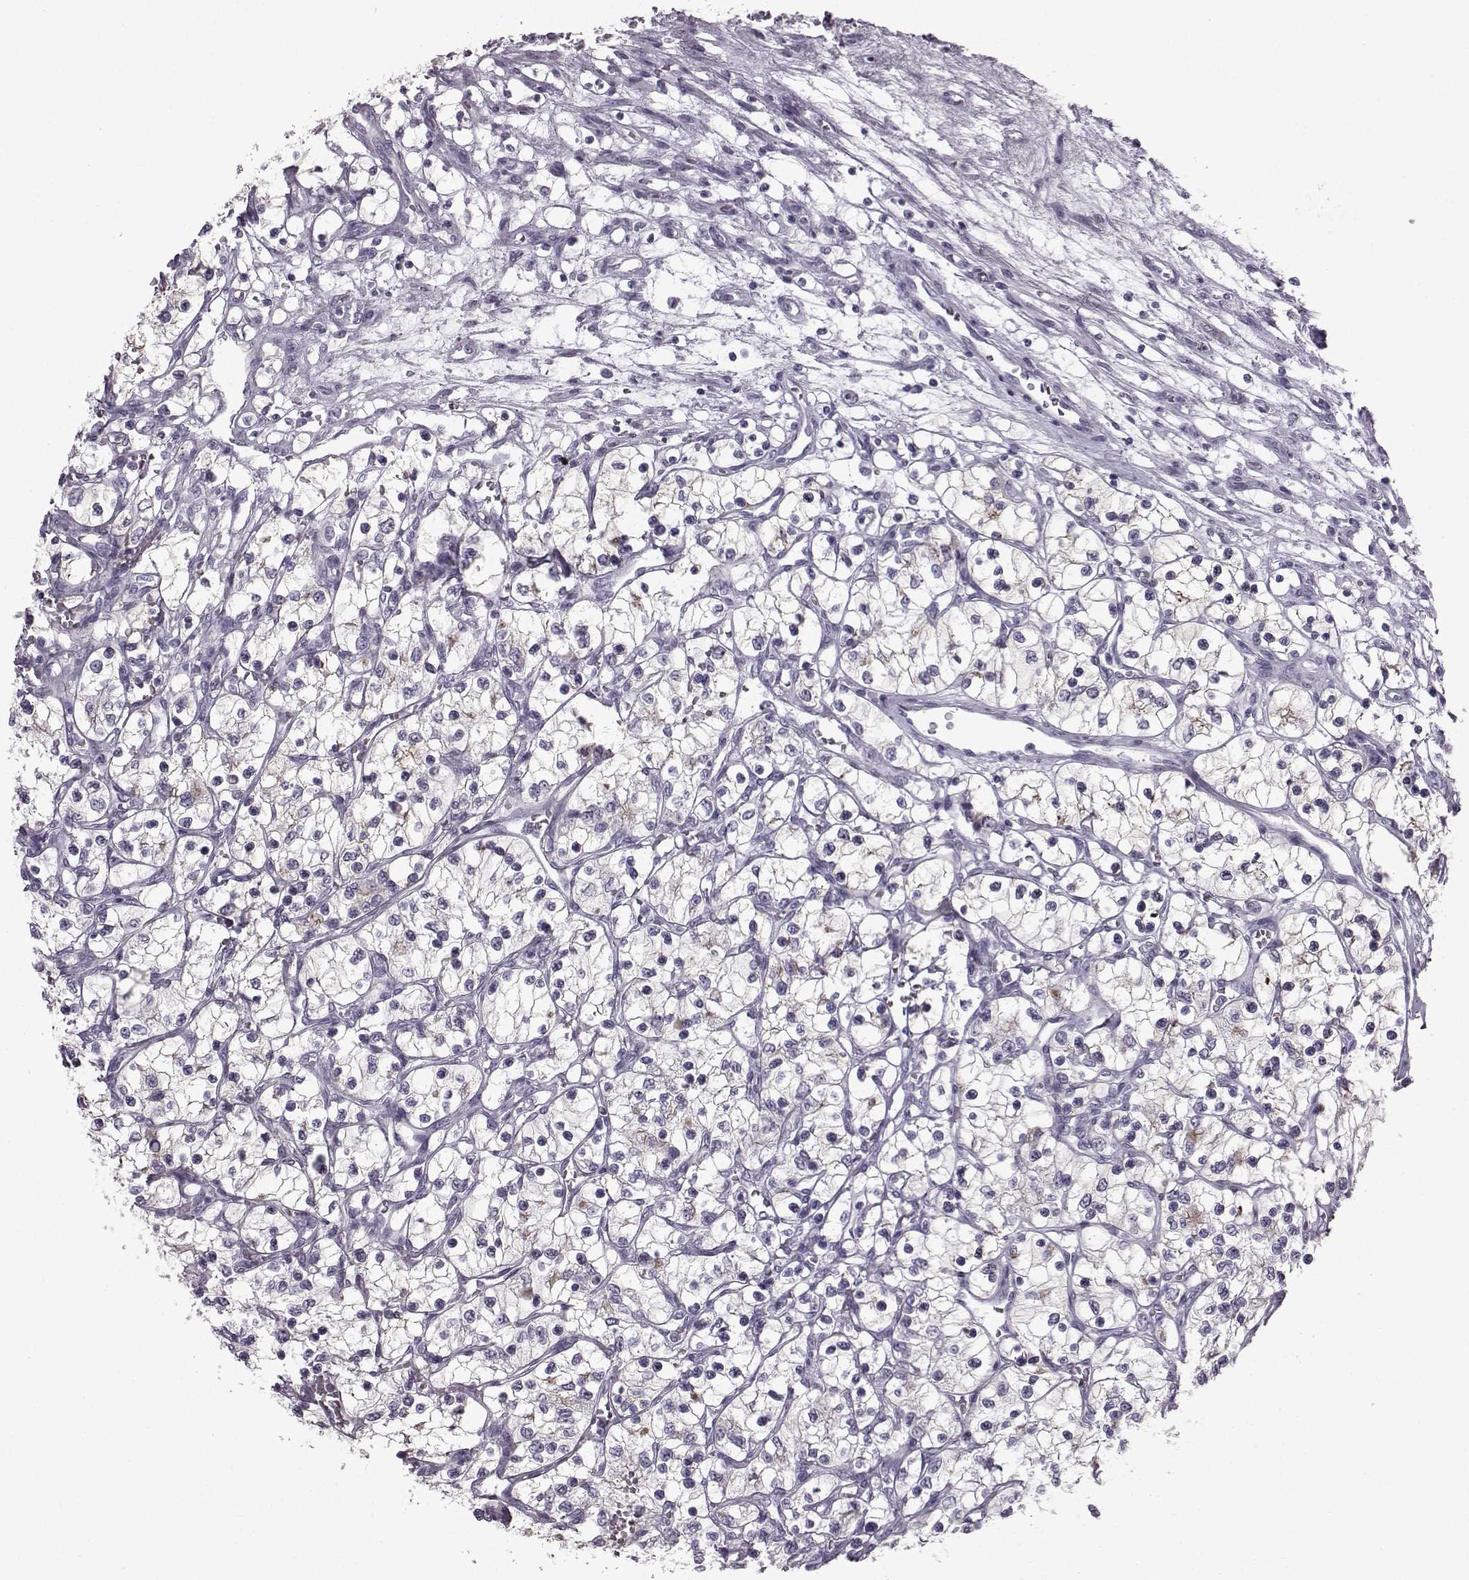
{"staining": {"intensity": "negative", "quantity": "none", "location": "none"}, "tissue": "renal cancer", "cell_type": "Tumor cells", "image_type": "cancer", "snomed": [{"axis": "morphology", "description": "Adenocarcinoma, NOS"}, {"axis": "topography", "description": "Kidney"}], "caption": "This photomicrograph is of adenocarcinoma (renal) stained with IHC to label a protein in brown with the nuclei are counter-stained blue. There is no staining in tumor cells. (IHC, brightfield microscopy, high magnification).", "gene": "SLC28A2", "patient": {"sex": "female", "age": 69}}